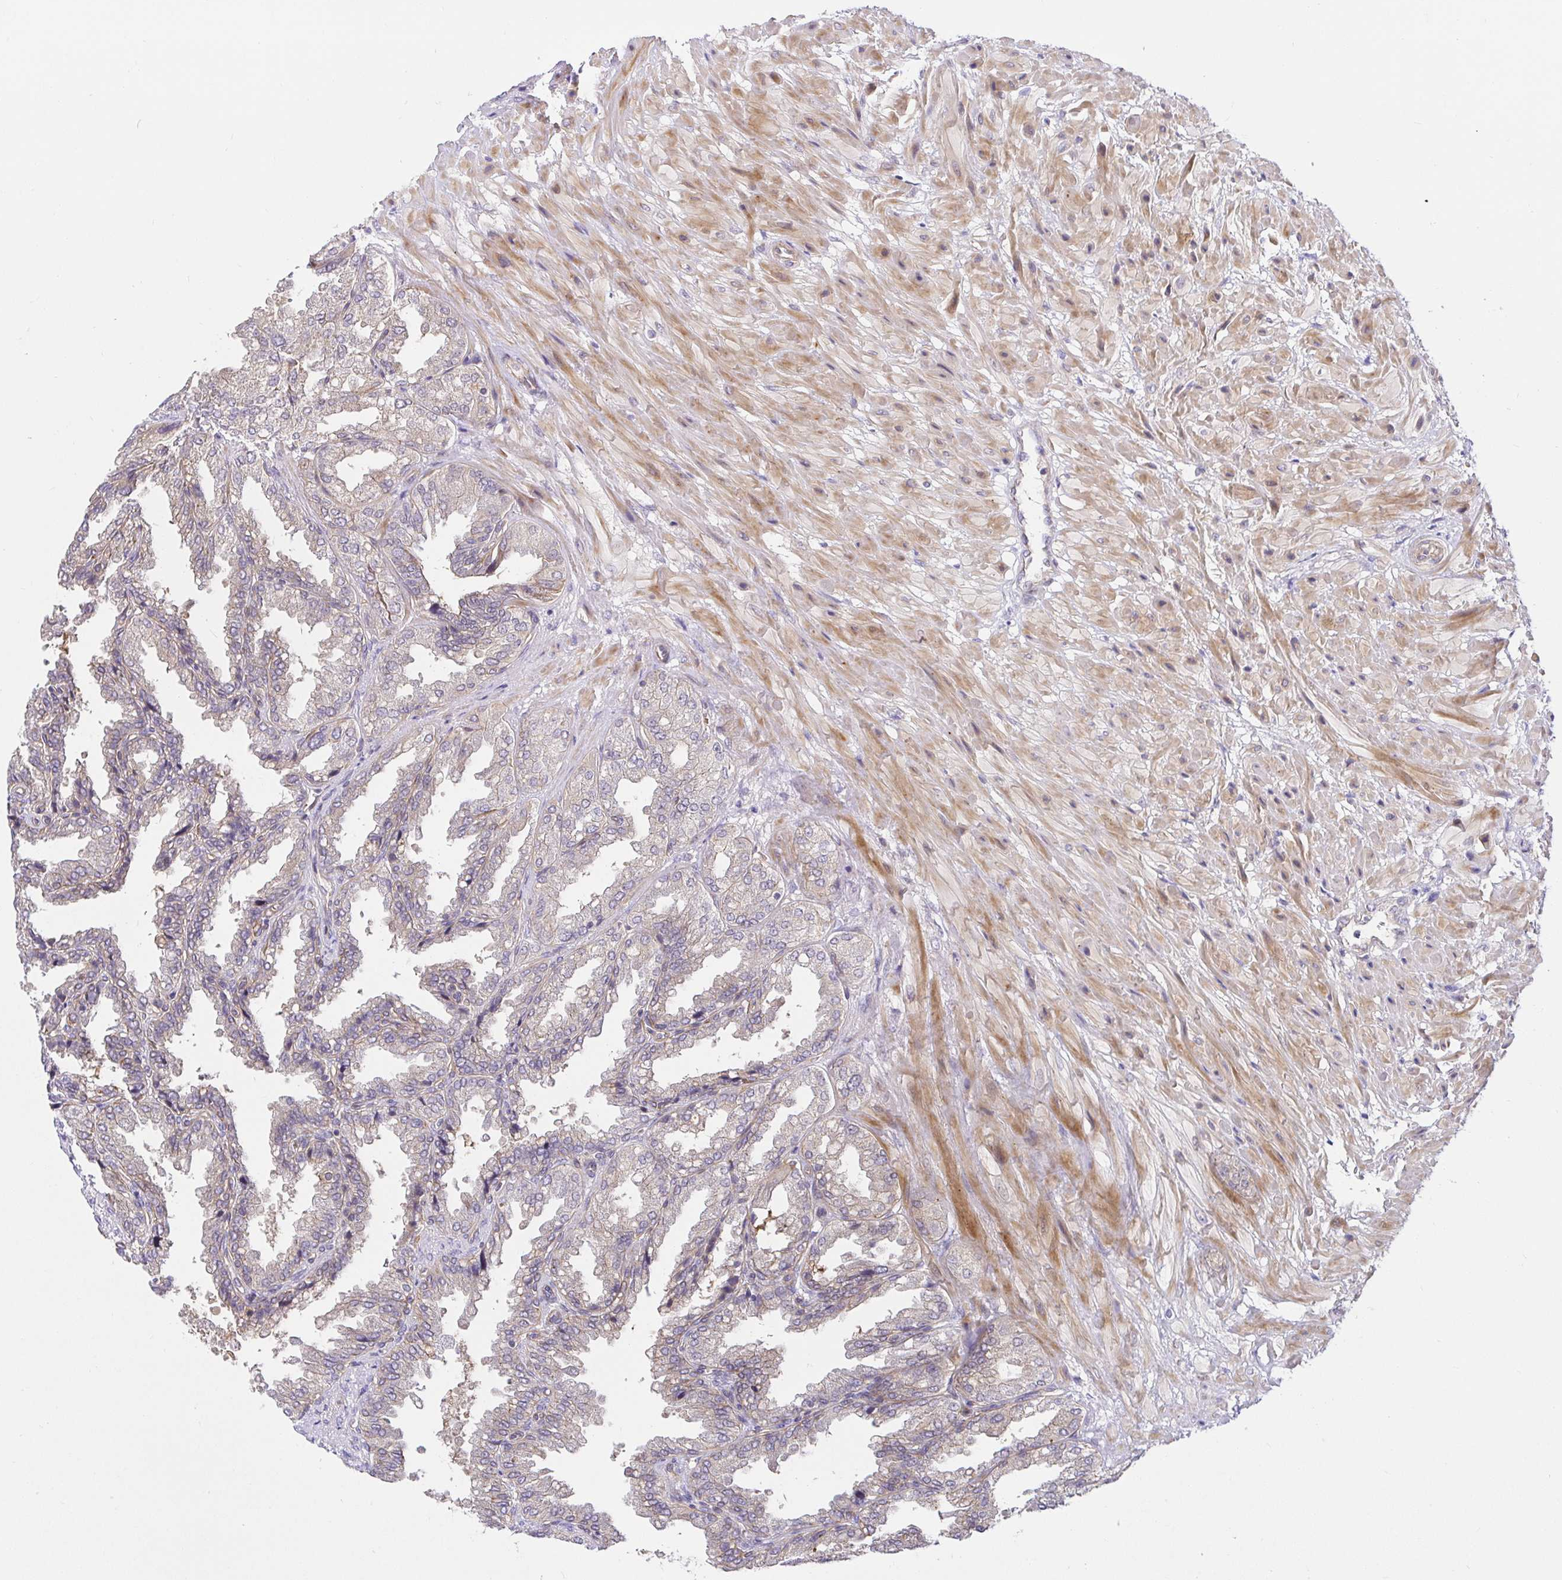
{"staining": {"intensity": "weak", "quantity": "25%-75%", "location": "cytoplasmic/membranous"}, "tissue": "seminal vesicle", "cell_type": "Glandular cells", "image_type": "normal", "snomed": [{"axis": "morphology", "description": "Normal tissue, NOS"}, {"axis": "topography", "description": "Seminal veicle"}], "caption": "Immunohistochemistry (IHC) of normal human seminal vesicle displays low levels of weak cytoplasmic/membranous expression in about 25%-75% of glandular cells.", "gene": "TRIM55", "patient": {"sex": "male", "age": 55}}